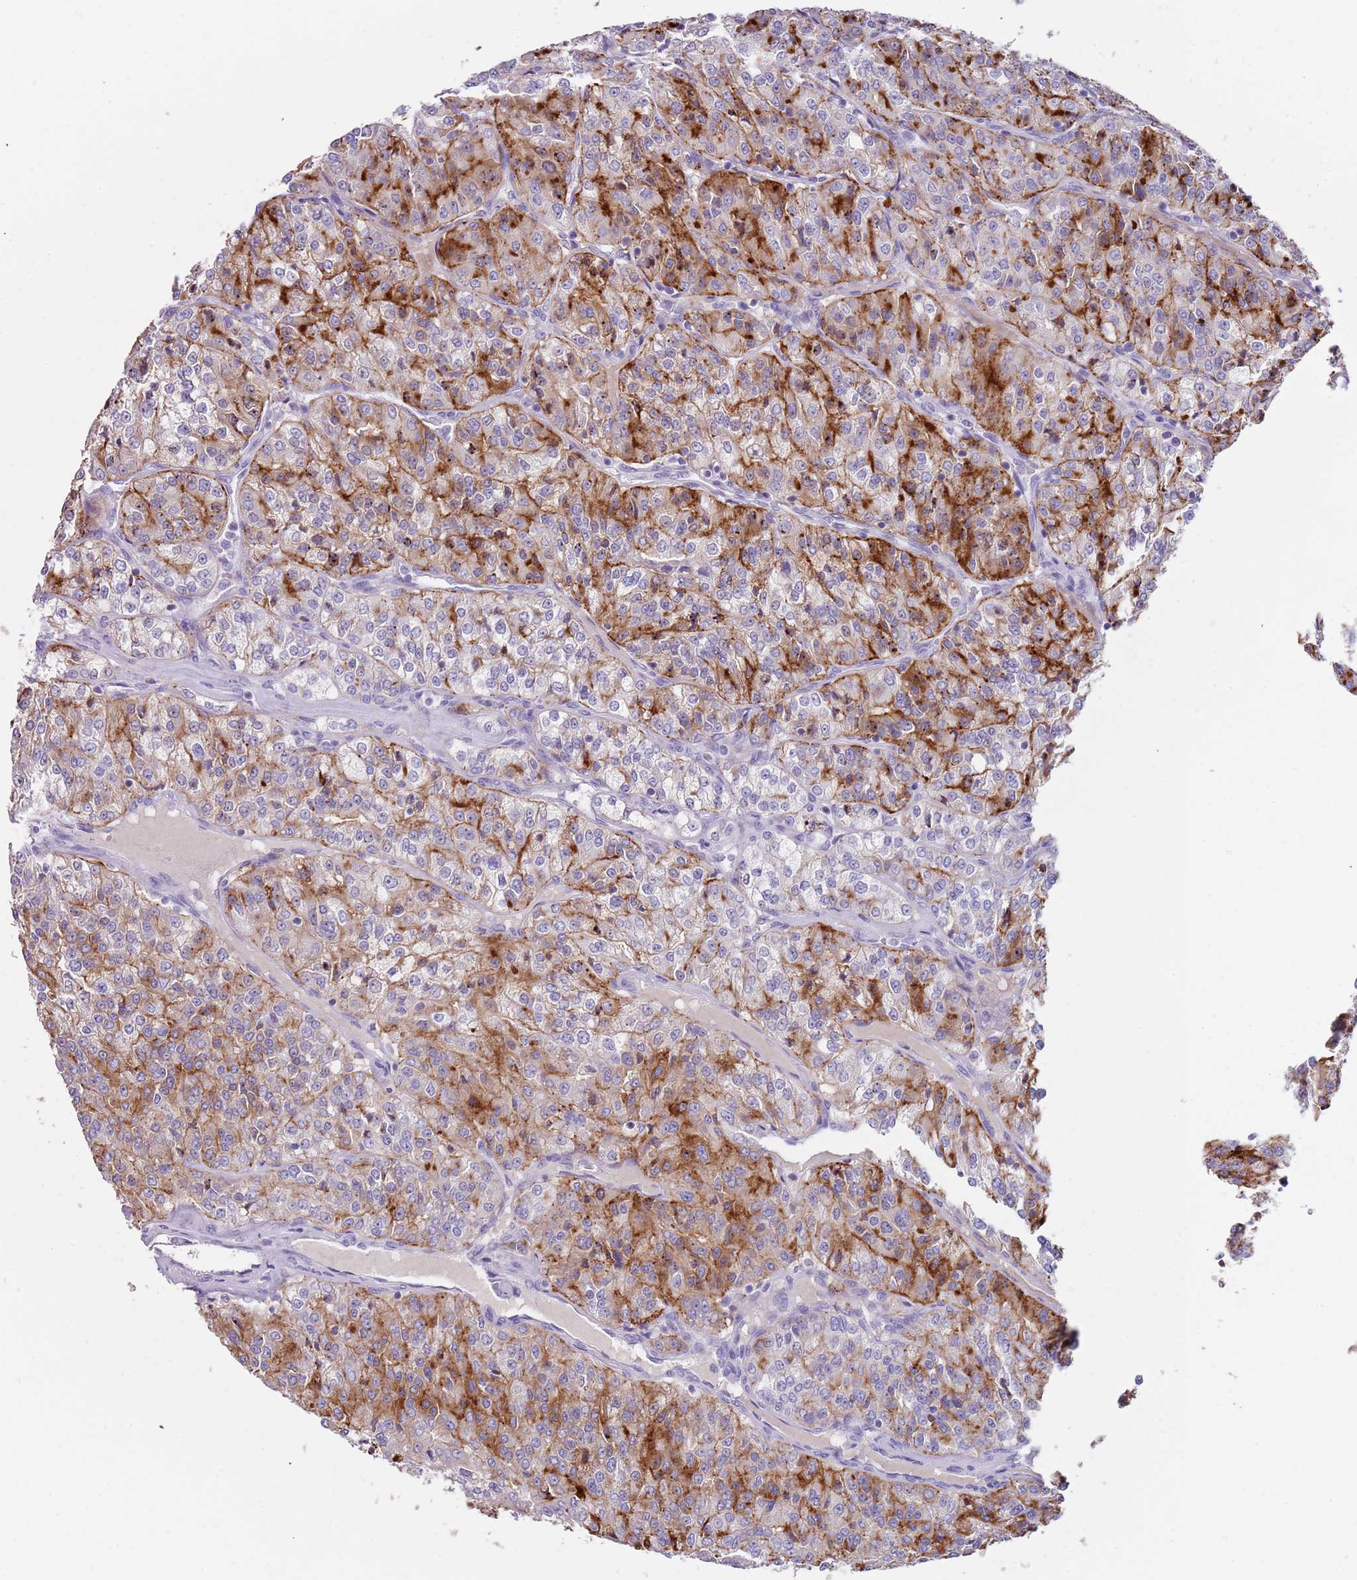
{"staining": {"intensity": "moderate", "quantity": "25%-75%", "location": "cytoplasmic/membranous"}, "tissue": "renal cancer", "cell_type": "Tumor cells", "image_type": "cancer", "snomed": [{"axis": "morphology", "description": "Adenocarcinoma, NOS"}, {"axis": "topography", "description": "Kidney"}], "caption": "Moderate cytoplasmic/membranous expression for a protein is present in about 25%-75% of tumor cells of renal cancer using IHC.", "gene": "C2CD3", "patient": {"sex": "female", "age": 63}}